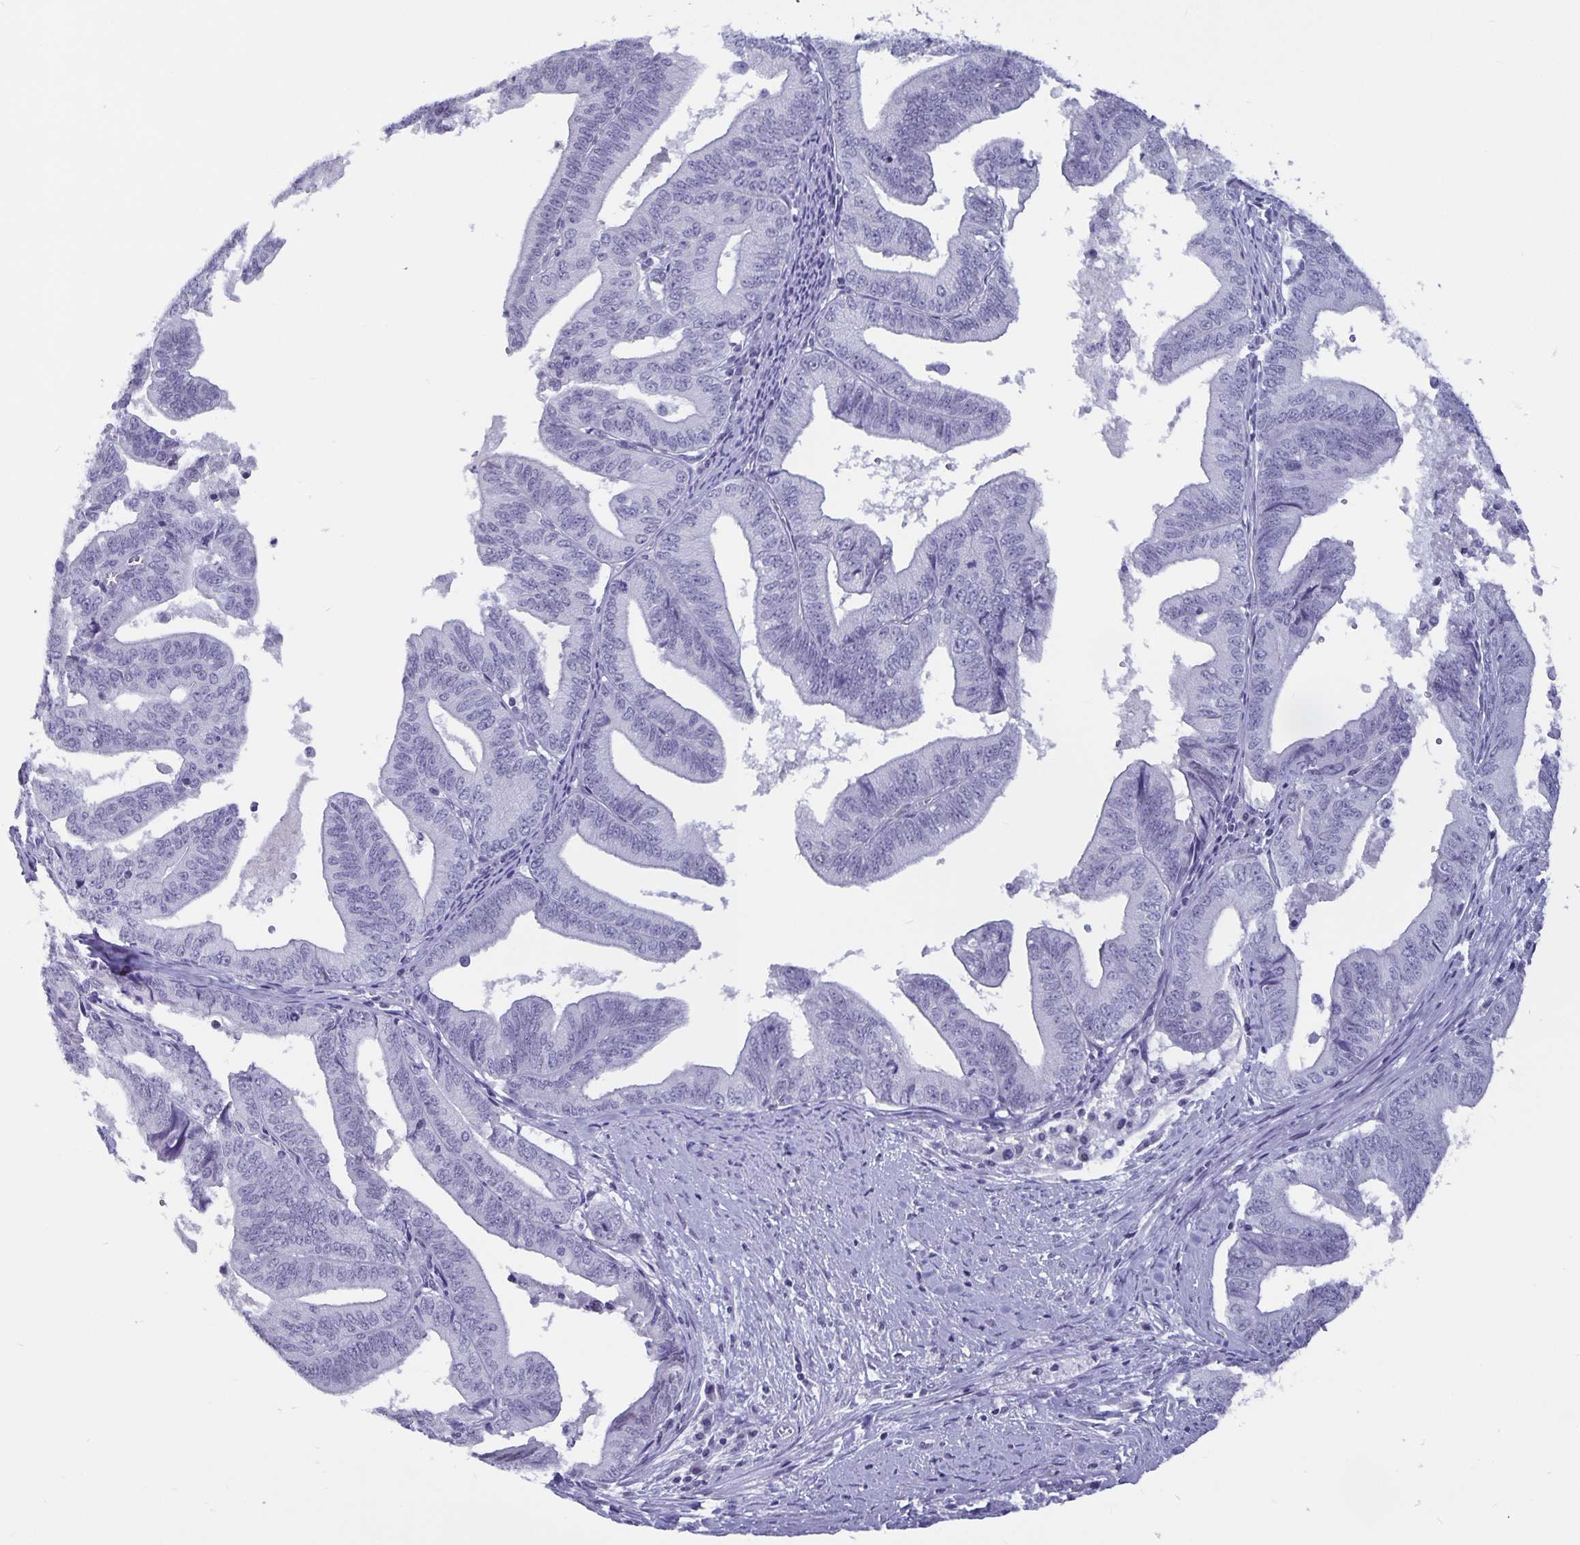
{"staining": {"intensity": "negative", "quantity": "none", "location": "none"}, "tissue": "endometrial cancer", "cell_type": "Tumor cells", "image_type": "cancer", "snomed": [{"axis": "morphology", "description": "Adenocarcinoma, NOS"}, {"axis": "topography", "description": "Endometrium"}], "caption": "Image shows no protein staining in tumor cells of adenocarcinoma (endometrial) tissue.", "gene": "OLIG2", "patient": {"sex": "female", "age": 65}}